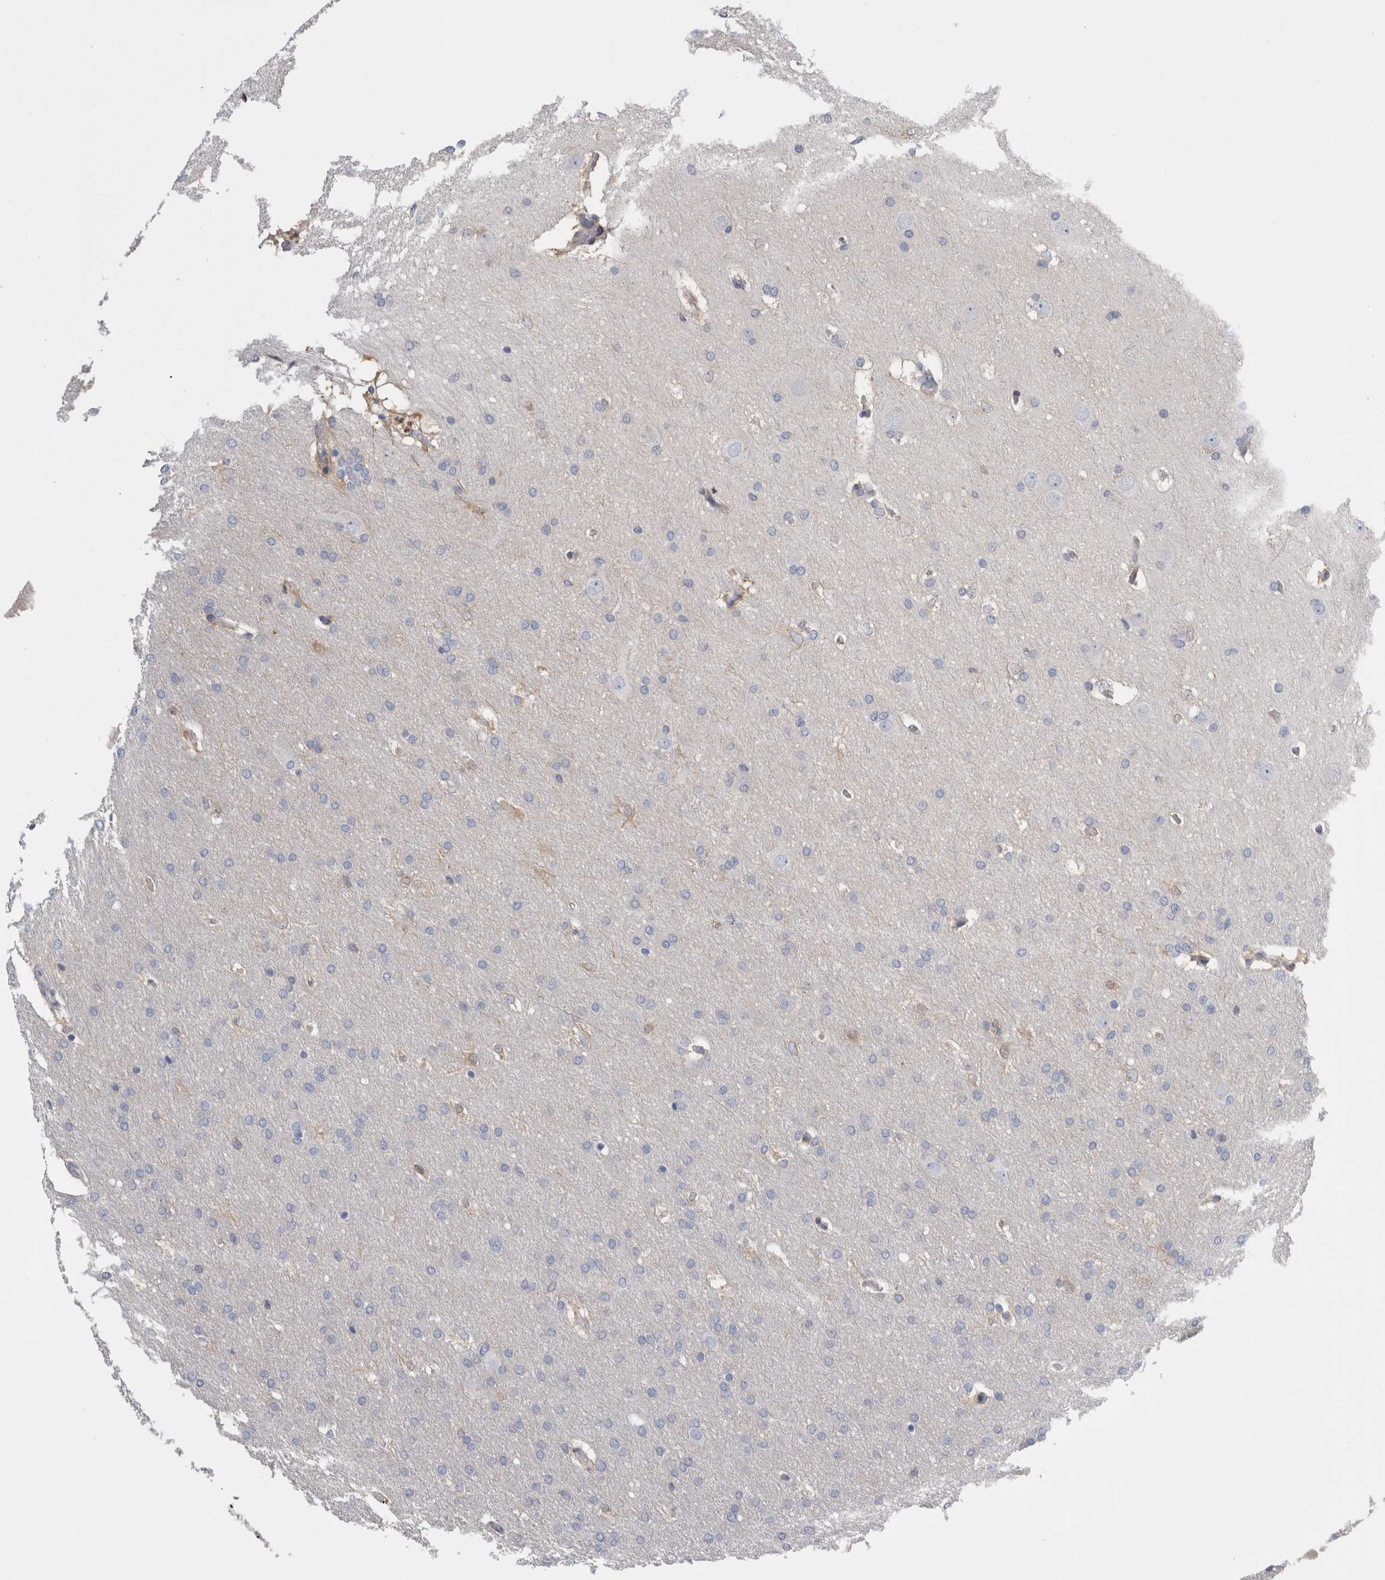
{"staining": {"intensity": "negative", "quantity": "none", "location": "none"}, "tissue": "glioma", "cell_type": "Tumor cells", "image_type": "cancer", "snomed": [{"axis": "morphology", "description": "Glioma, malignant, Low grade"}, {"axis": "topography", "description": "Brain"}], "caption": "Immunohistochemistry photomicrograph of human glioma stained for a protein (brown), which exhibits no positivity in tumor cells. Nuclei are stained in blue.", "gene": "DCTN6", "patient": {"sex": "female", "age": 37}}